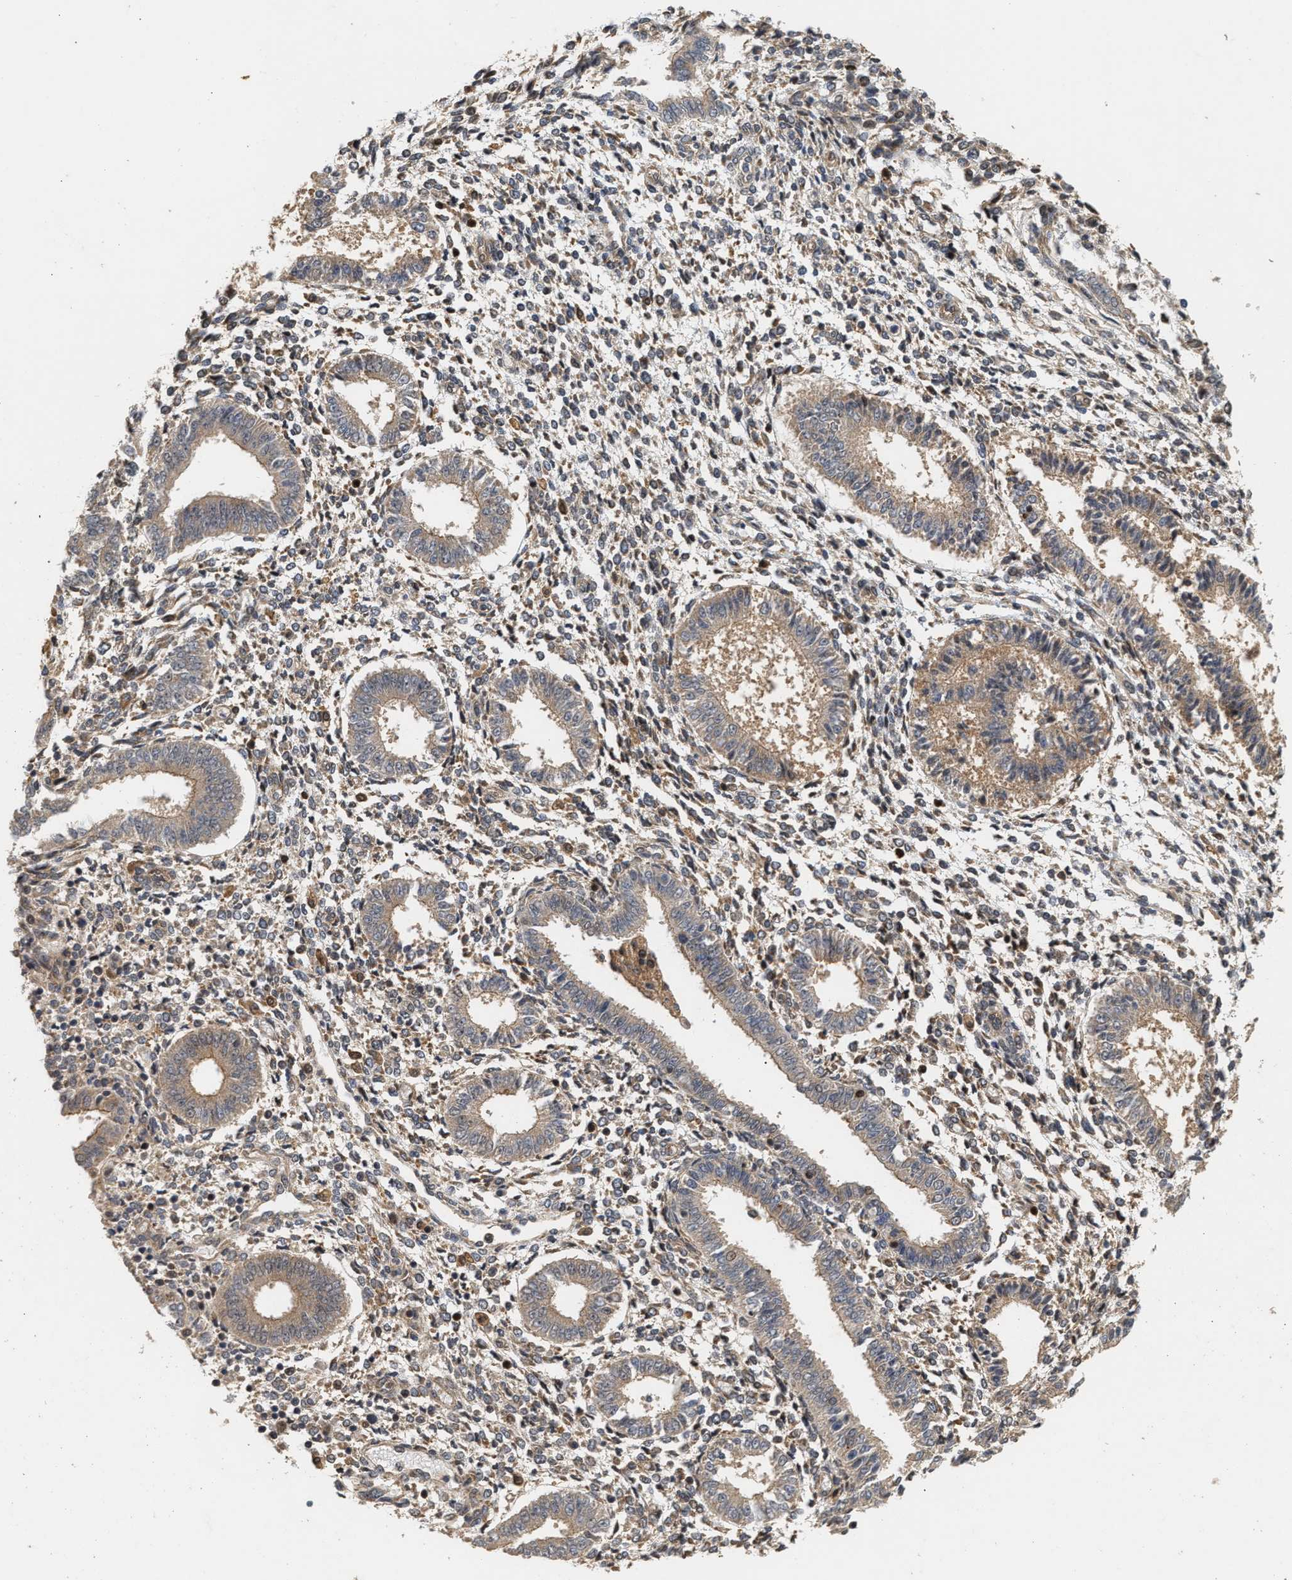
{"staining": {"intensity": "weak", "quantity": "<25%", "location": "cytoplasmic/membranous"}, "tissue": "endometrium", "cell_type": "Cells in endometrial stroma", "image_type": "normal", "snomed": [{"axis": "morphology", "description": "Normal tissue, NOS"}, {"axis": "topography", "description": "Endometrium"}], "caption": "IHC micrograph of normal endometrium stained for a protein (brown), which exhibits no staining in cells in endometrial stroma. The staining is performed using DAB brown chromogen with nuclei counter-stained in using hematoxylin.", "gene": "ABHD5", "patient": {"sex": "female", "age": 35}}